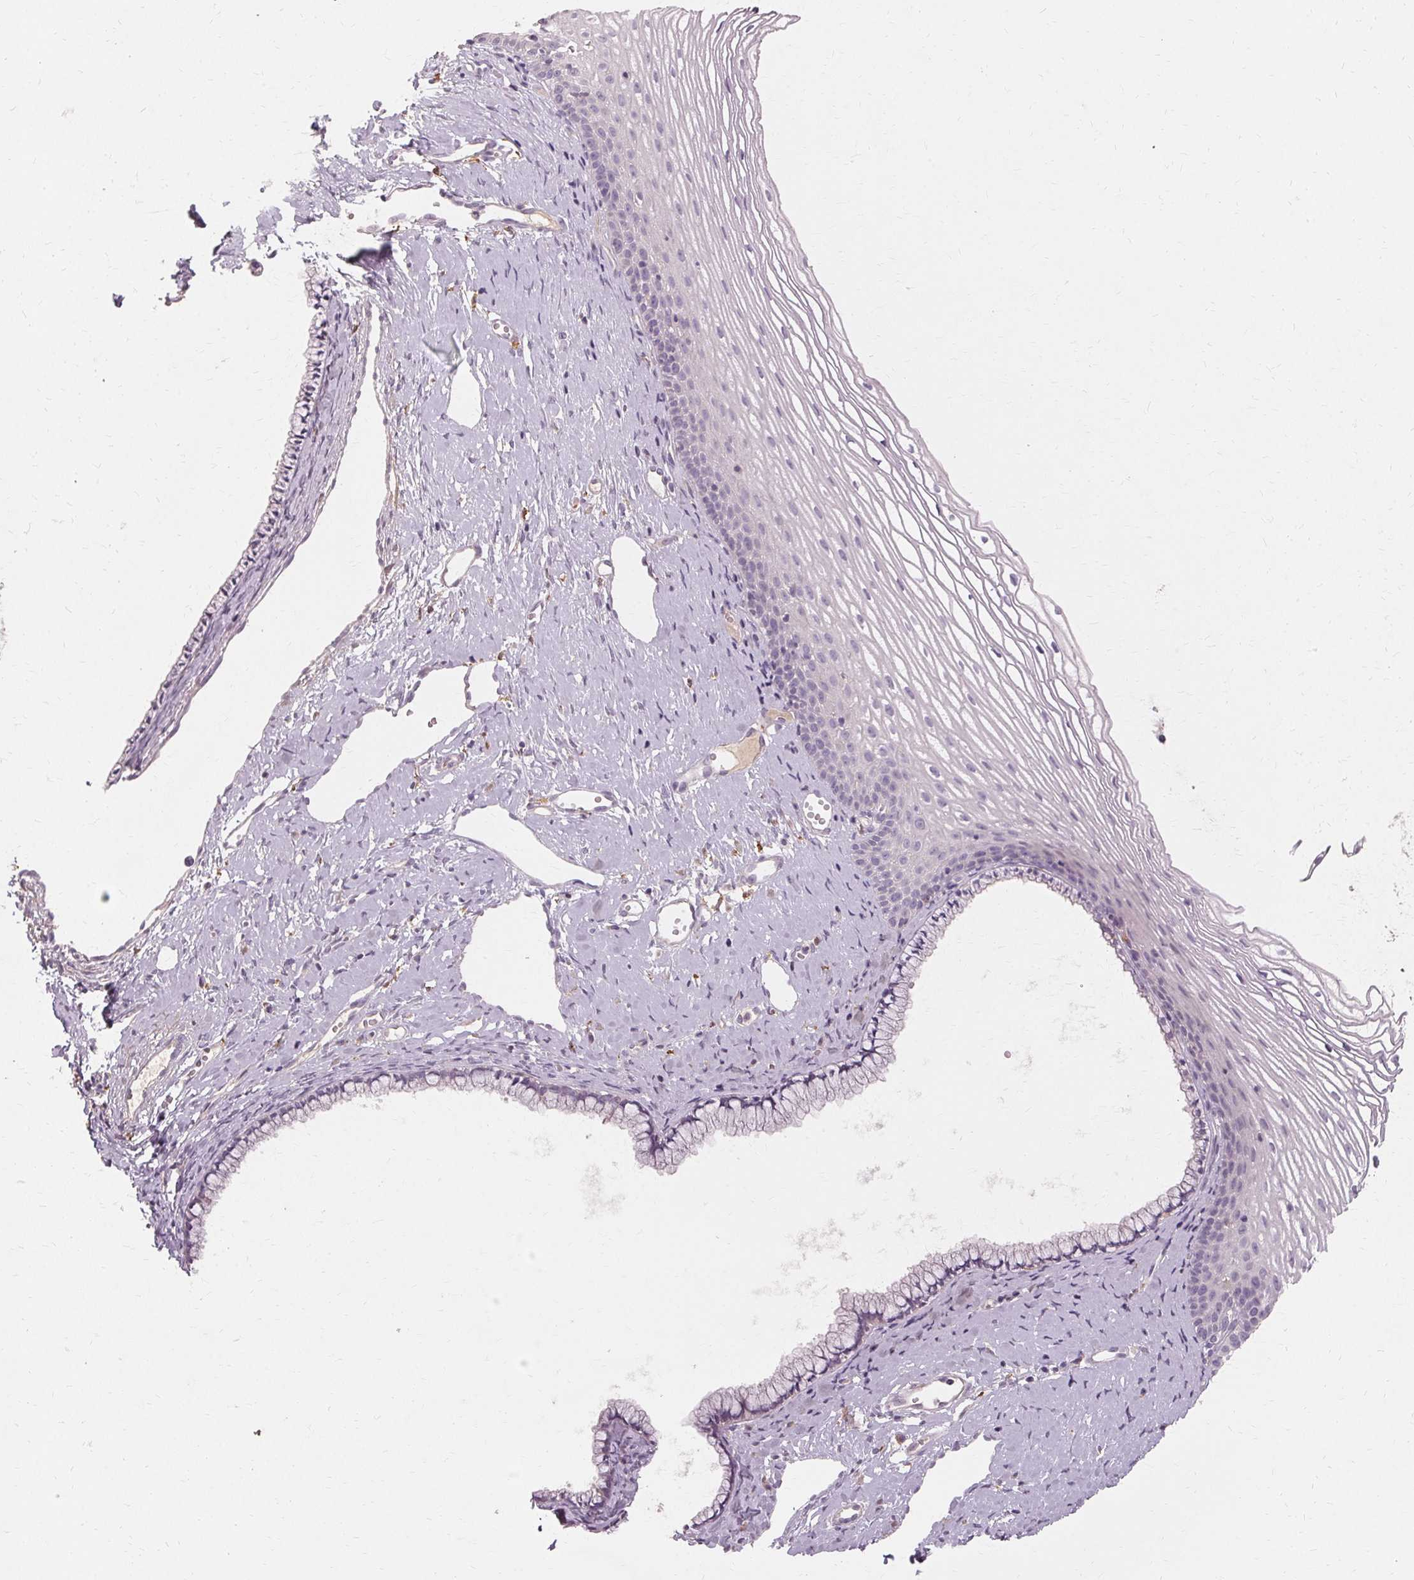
{"staining": {"intensity": "negative", "quantity": "none", "location": "none"}, "tissue": "cervix", "cell_type": "Glandular cells", "image_type": "normal", "snomed": [{"axis": "morphology", "description": "Normal tissue, NOS"}, {"axis": "topography", "description": "Cervix"}], "caption": "DAB immunohistochemical staining of normal cervix displays no significant positivity in glandular cells.", "gene": "IFNGR1", "patient": {"sex": "female", "age": 40}}